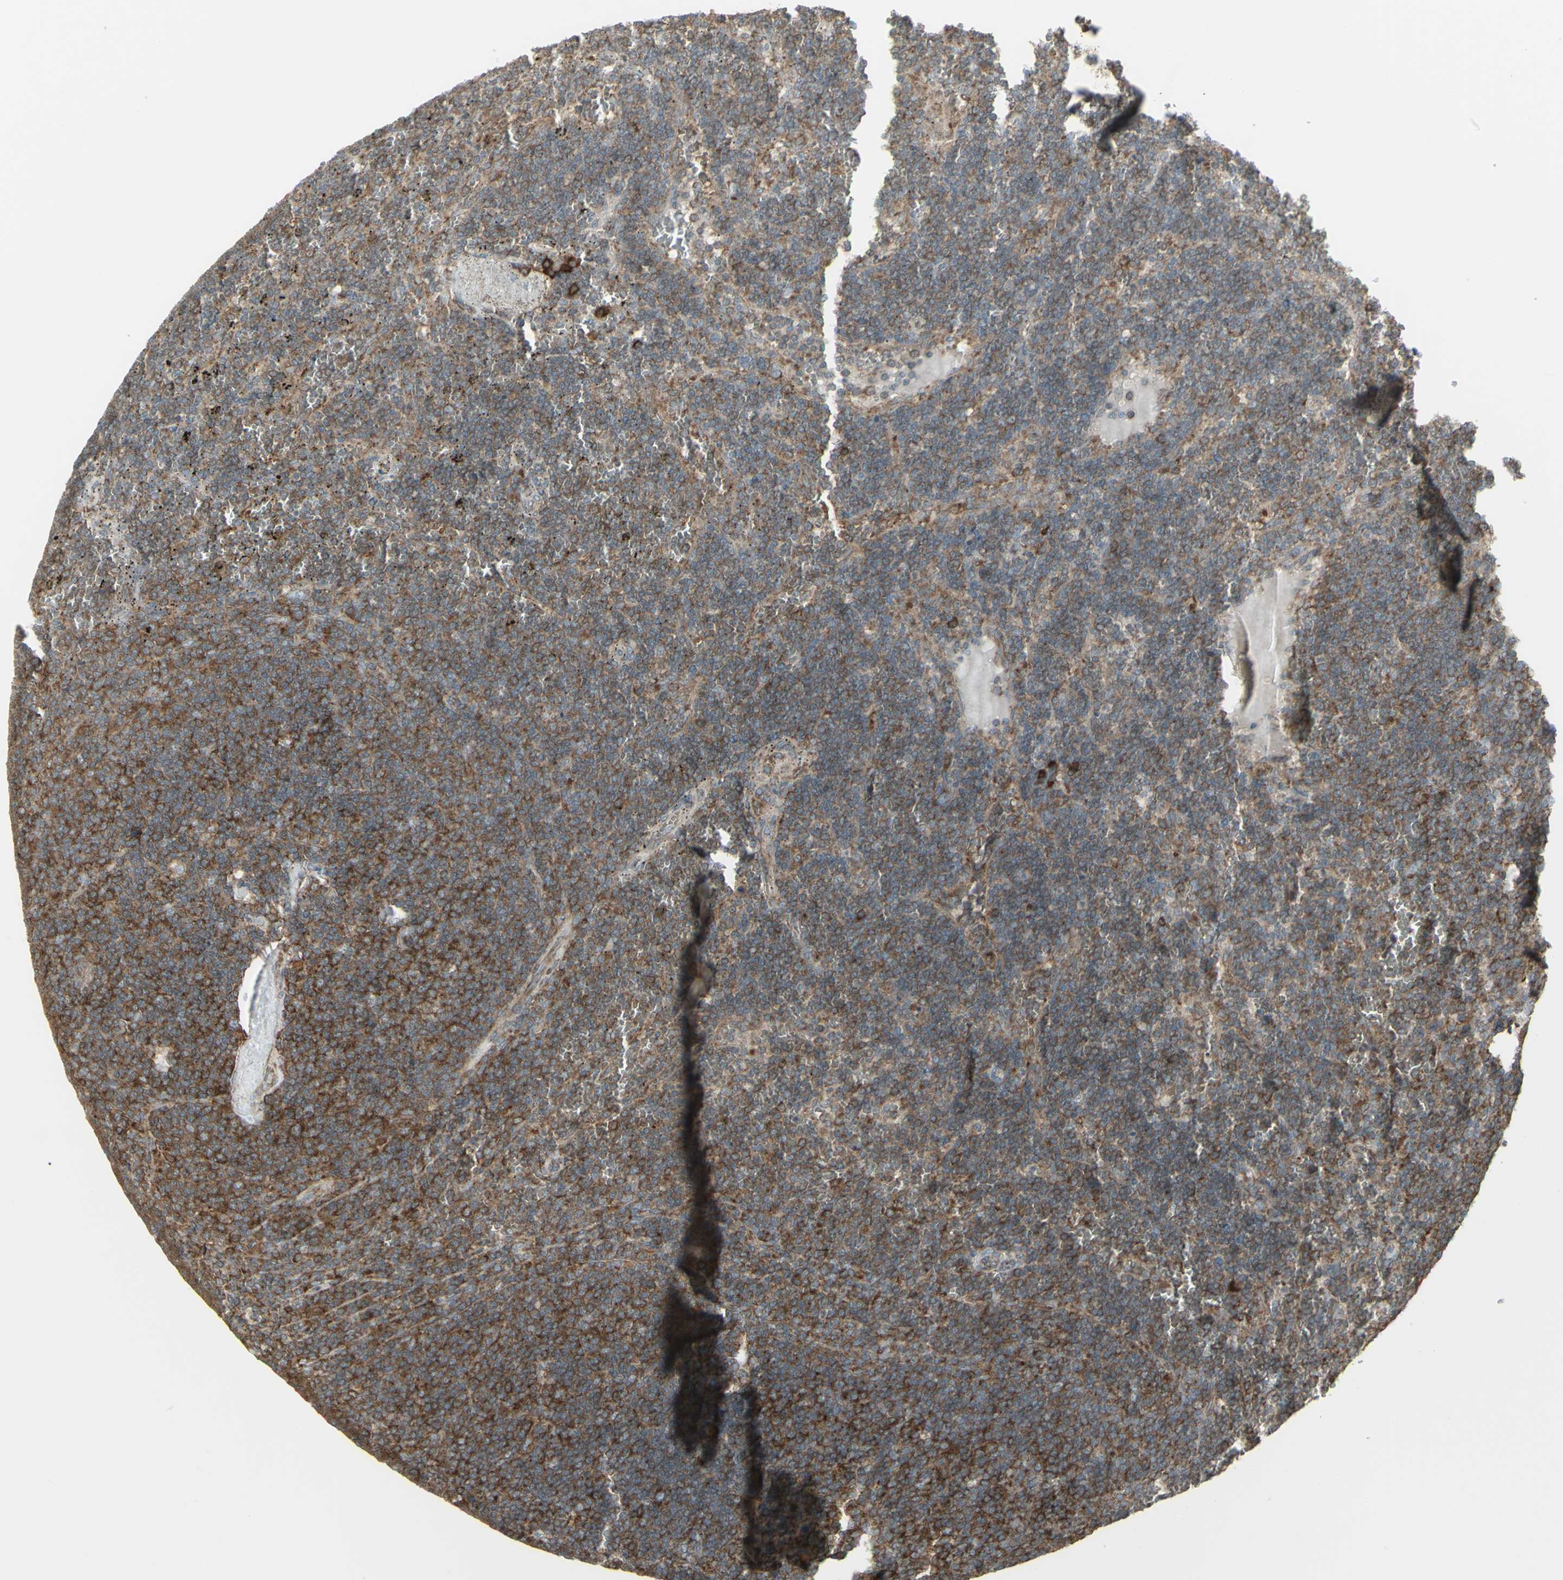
{"staining": {"intensity": "moderate", "quantity": "25%-75%", "location": "cytoplasmic/membranous"}, "tissue": "lymphoma", "cell_type": "Tumor cells", "image_type": "cancer", "snomed": [{"axis": "morphology", "description": "Malignant lymphoma, non-Hodgkin's type, Low grade"}, {"axis": "topography", "description": "Spleen"}], "caption": "Brown immunohistochemical staining in human lymphoma exhibits moderate cytoplasmic/membranous staining in approximately 25%-75% of tumor cells. (IHC, brightfield microscopy, high magnification).", "gene": "FKBP3", "patient": {"sex": "female", "age": 50}}